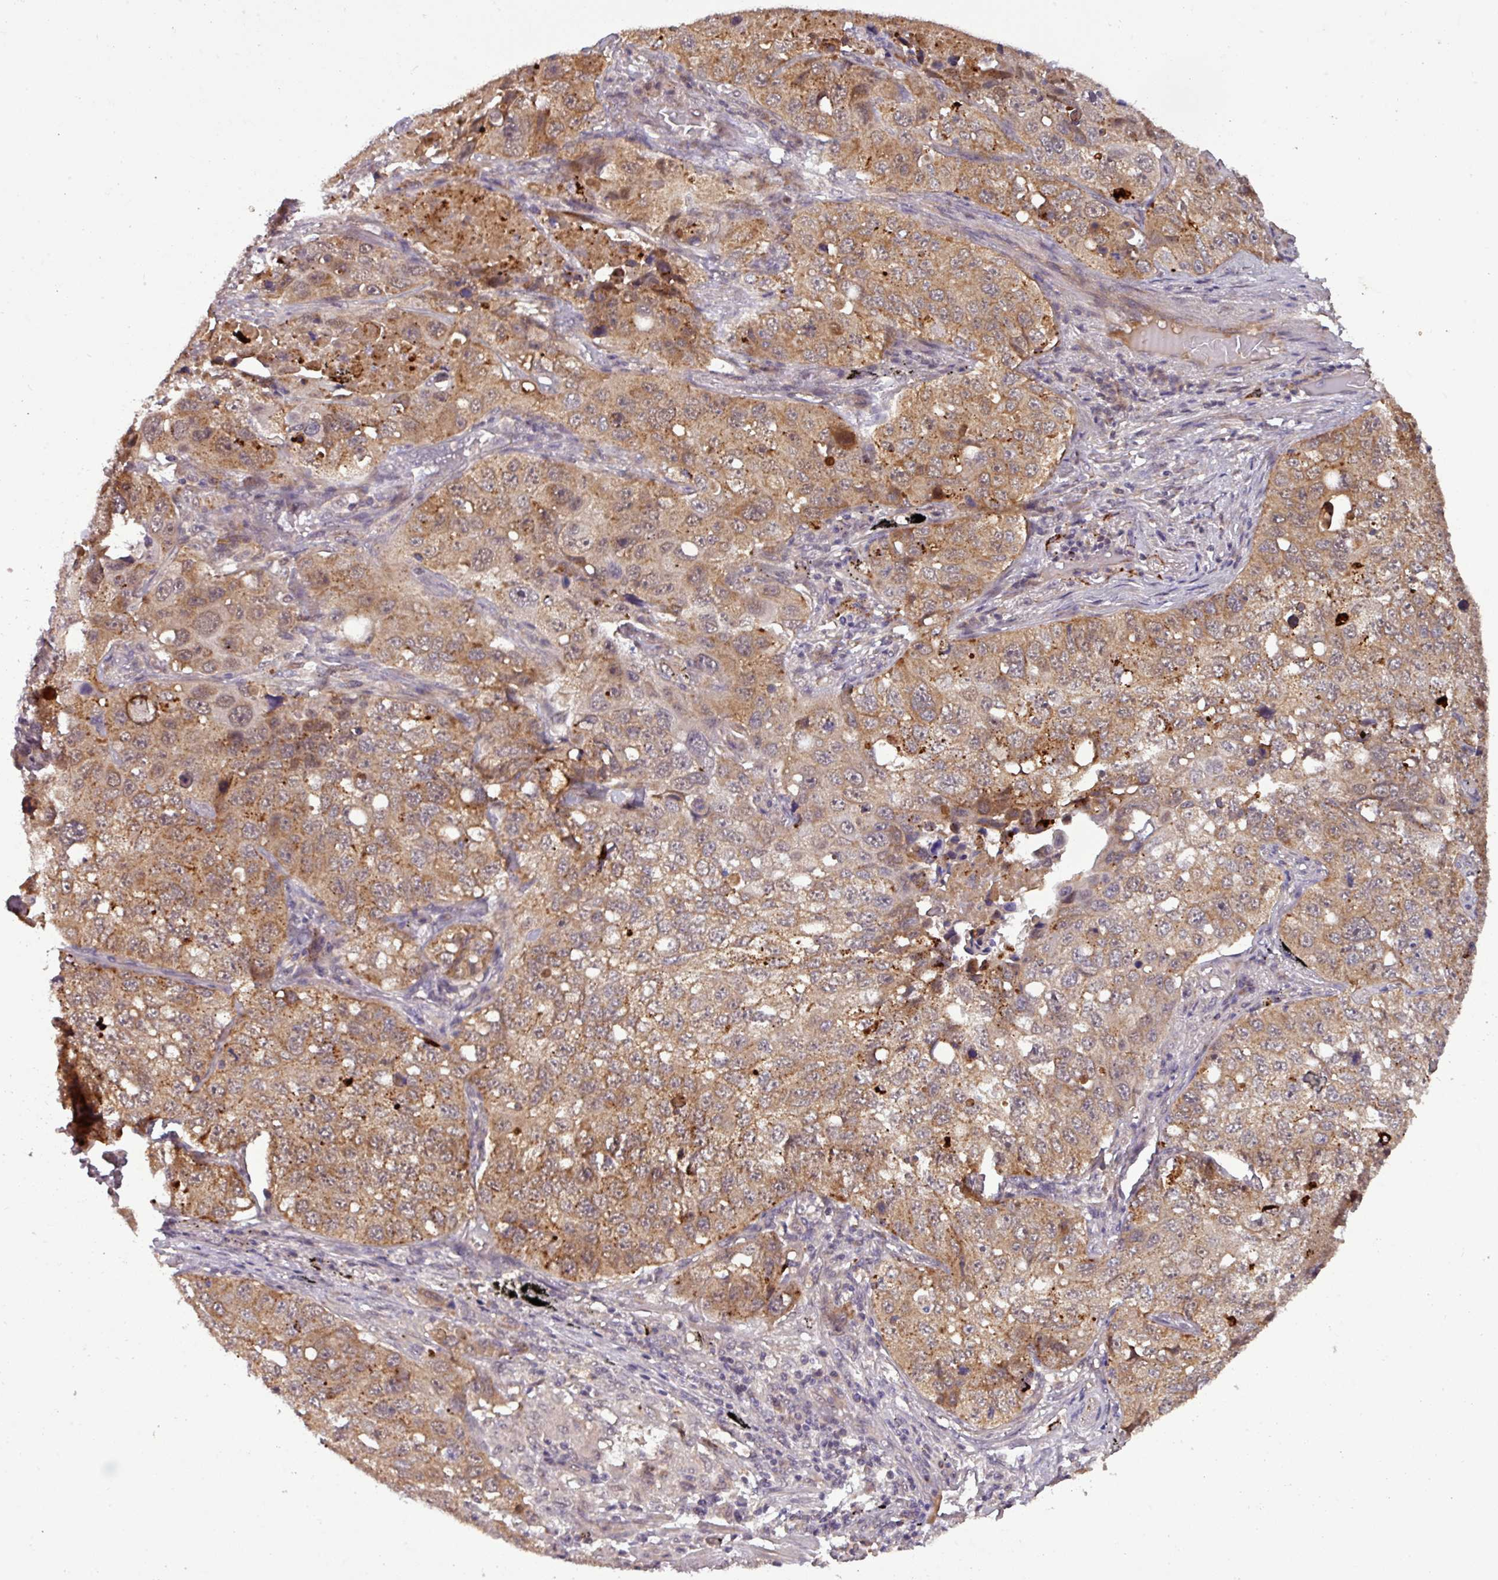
{"staining": {"intensity": "moderate", "quantity": ">75%", "location": "cytoplasmic/membranous"}, "tissue": "lung cancer", "cell_type": "Tumor cells", "image_type": "cancer", "snomed": [{"axis": "morphology", "description": "Squamous cell carcinoma, NOS"}, {"axis": "topography", "description": "Lung"}], "caption": "Immunohistochemistry (DAB) staining of lung cancer demonstrates moderate cytoplasmic/membranous protein expression in approximately >75% of tumor cells. (IHC, brightfield microscopy, high magnification).", "gene": "PUS1", "patient": {"sex": "male", "age": 60}}